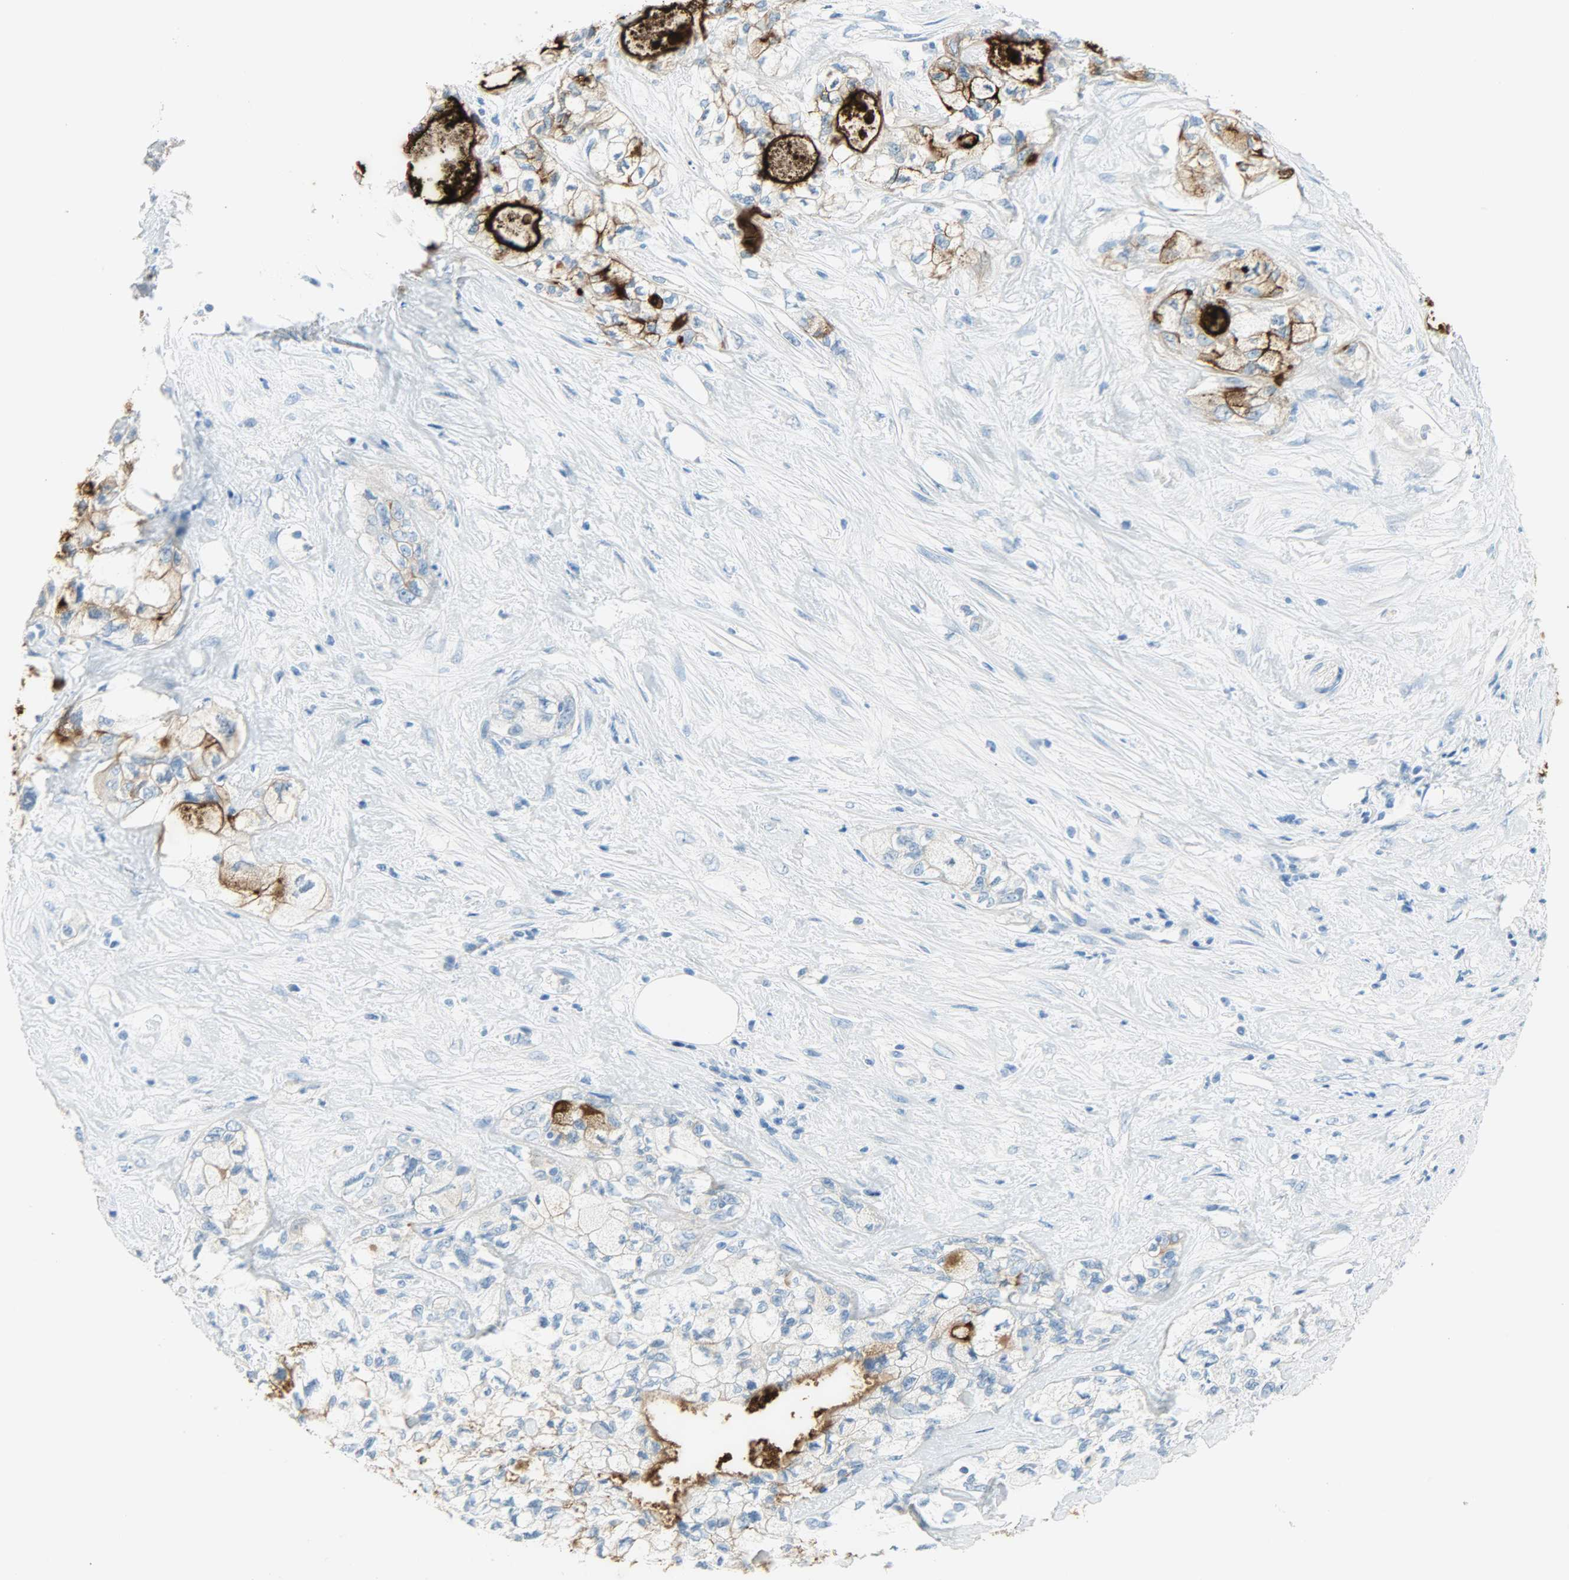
{"staining": {"intensity": "strong", "quantity": "25%-75%", "location": "cytoplasmic/membranous"}, "tissue": "pancreatic cancer", "cell_type": "Tumor cells", "image_type": "cancer", "snomed": [{"axis": "morphology", "description": "Adenocarcinoma, NOS"}, {"axis": "topography", "description": "Pancreas"}], "caption": "Immunohistochemical staining of human adenocarcinoma (pancreatic) shows high levels of strong cytoplasmic/membranous protein expression in about 25%-75% of tumor cells.", "gene": "PROM1", "patient": {"sex": "male", "age": 70}}